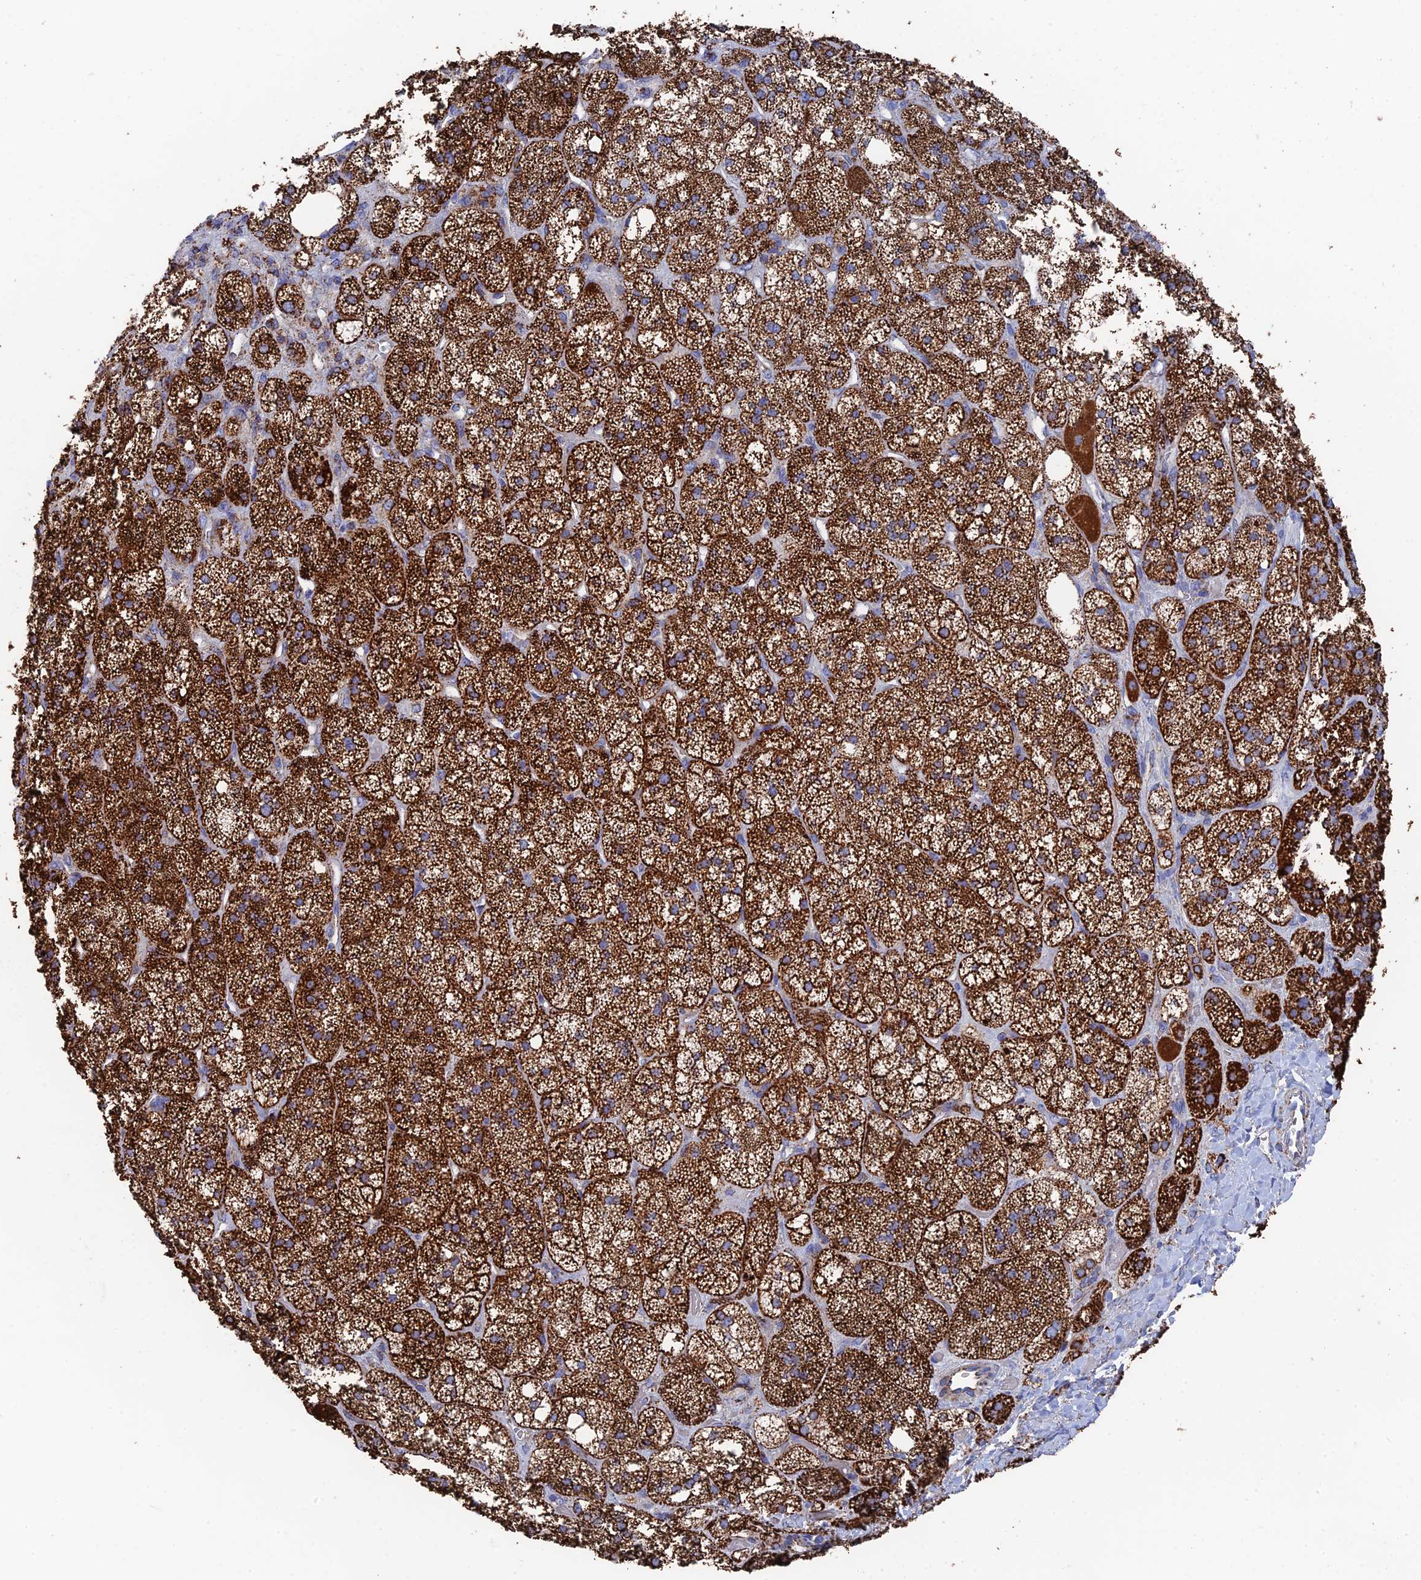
{"staining": {"intensity": "strong", "quantity": ">75%", "location": "cytoplasmic/membranous"}, "tissue": "adrenal gland", "cell_type": "Glandular cells", "image_type": "normal", "snomed": [{"axis": "morphology", "description": "Normal tissue, NOS"}, {"axis": "topography", "description": "Adrenal gland"}], "caption": "This photomicrograph shows immunohistochemistry staining of unremarkable human adrenal gland, with high strong cytoplasmic/membranous staining in approximately >75% of glandular cells.", "gene": "HAUS8", "patient": {"sex": "male", "age": 61}}